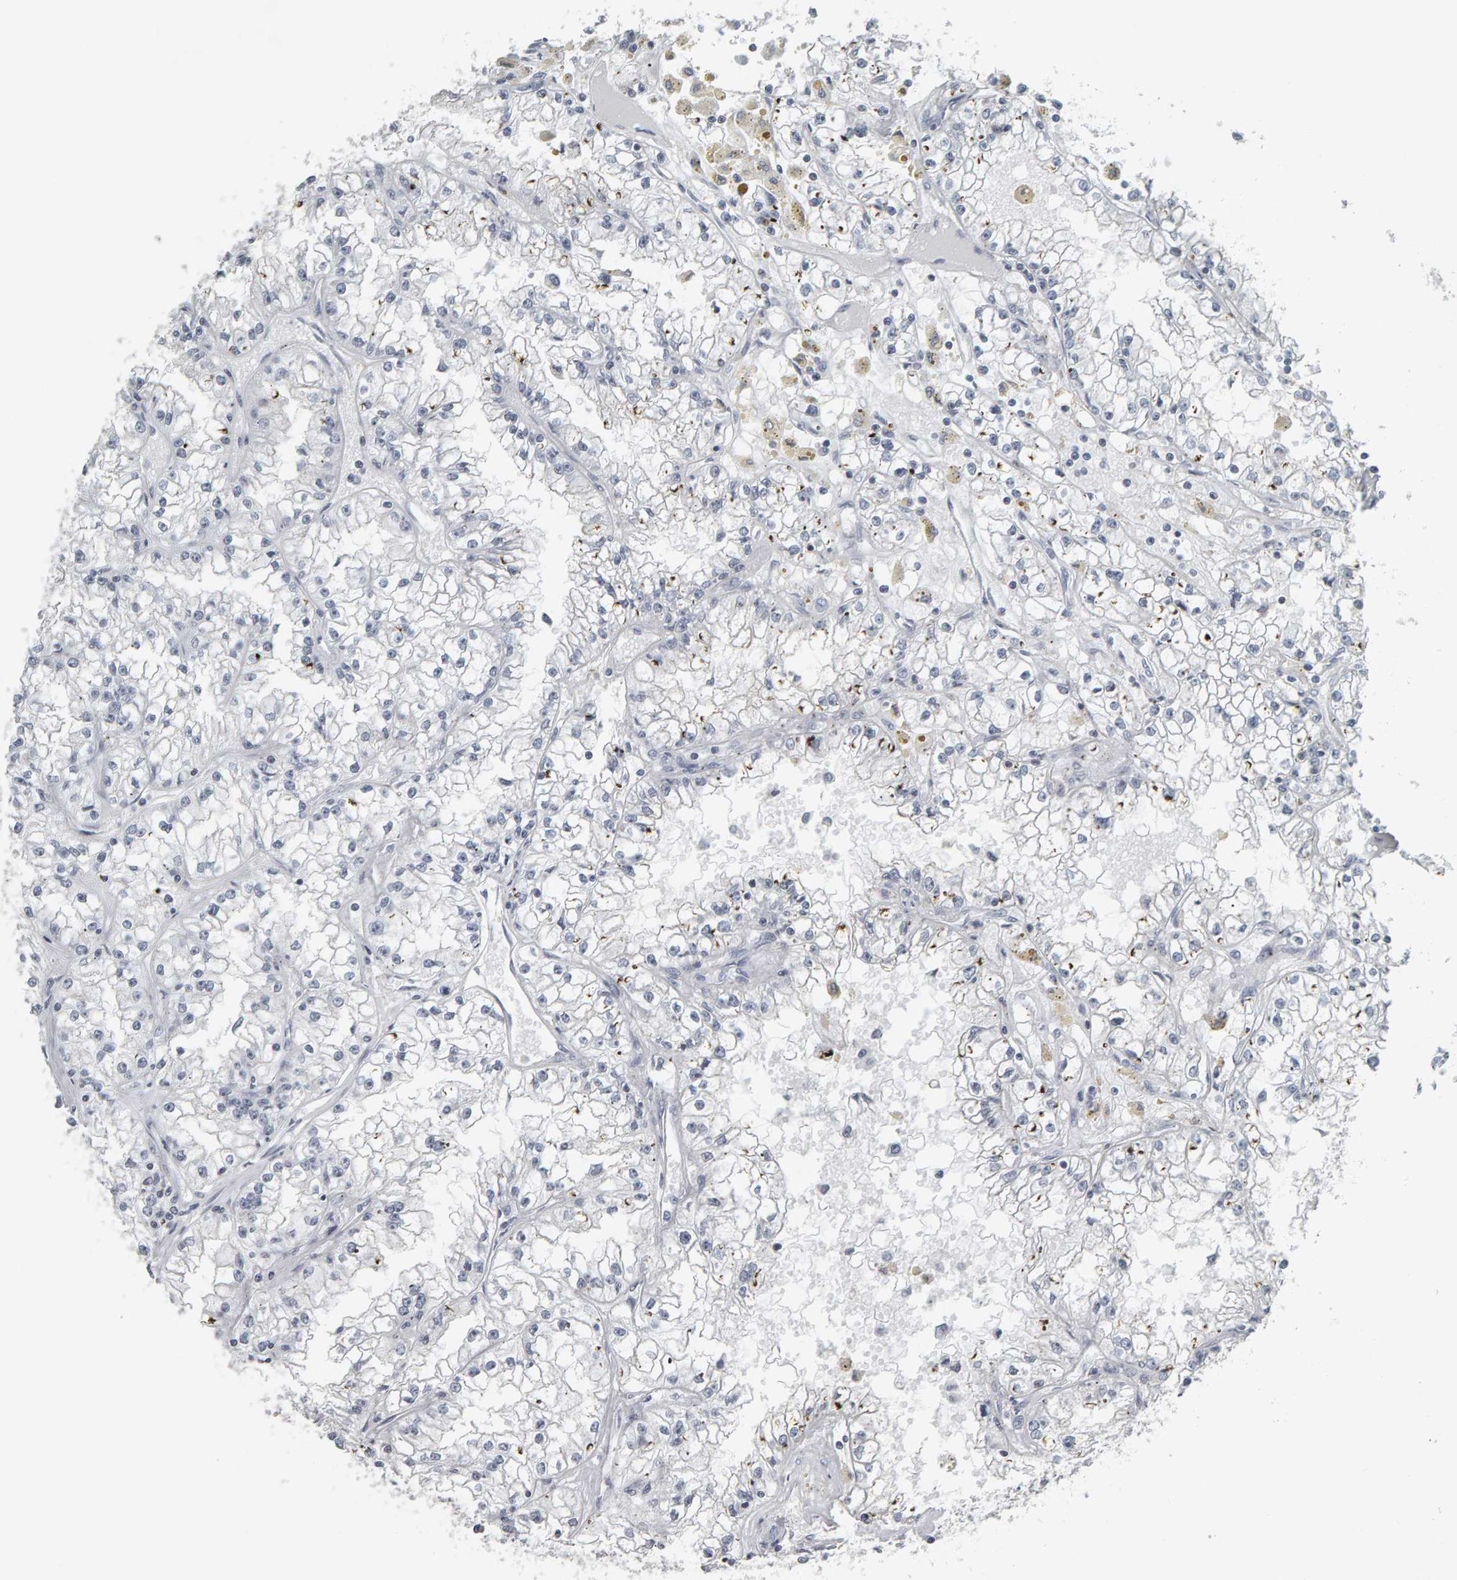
{"staining": {"intensity": "negative", "quantity": "none", "location": "none"}, "tissue": "renal cancer", "cell_type": "Tumor cells", "image_type": "cancer", "snomed": [{"axis": "morphology", "description": "Adenocarcinoma, NOS"}, {"axis": "topography", "description": "Kidney"}], "caption": "Adenocarcinoma (renal) was stained to show a protein in brown. There is no significant expression in tumor cells.", "gene": "PYY", "patient": {"sex": "male", "age": 56}}